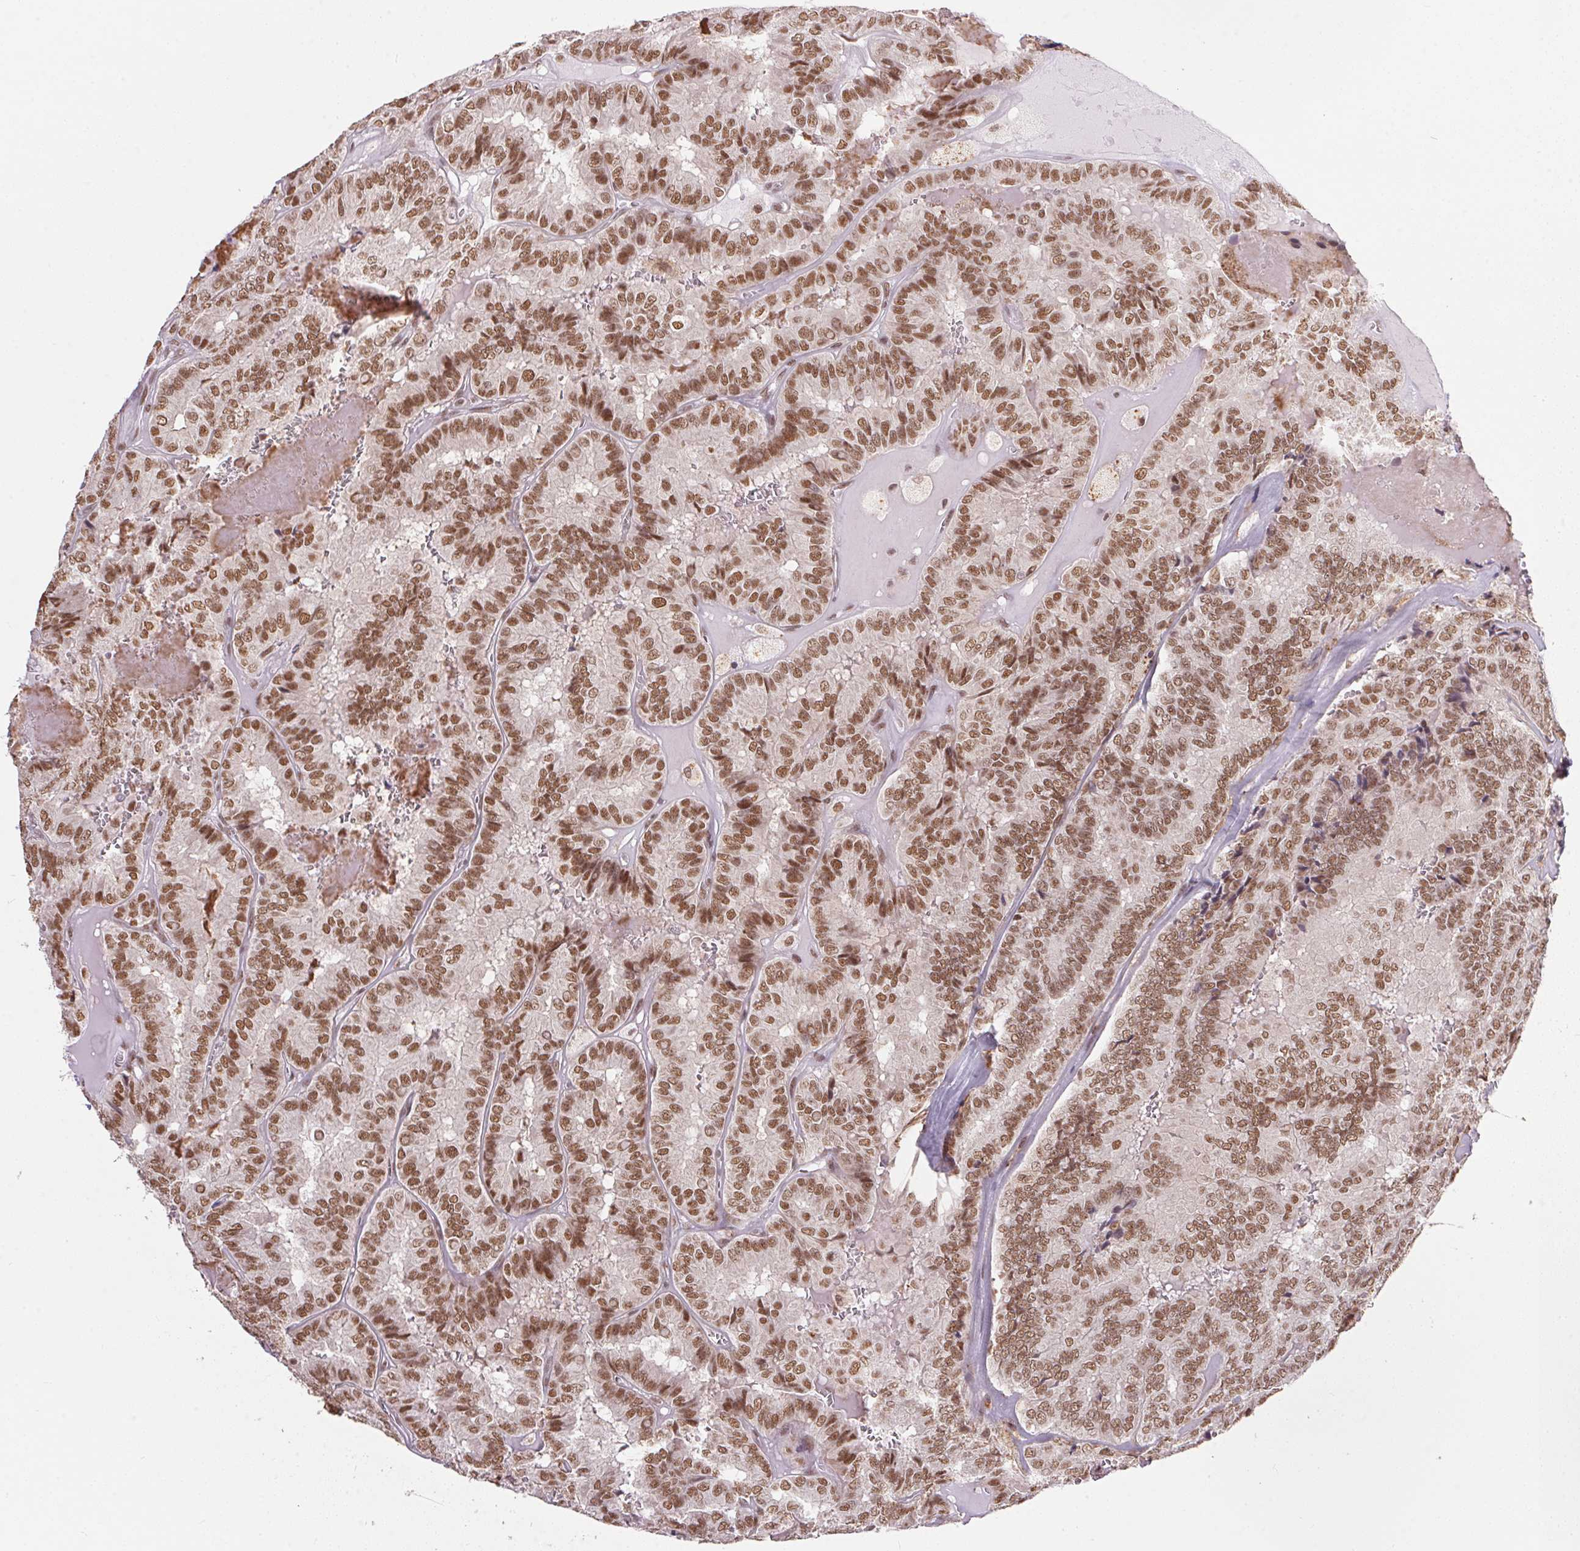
{"staining": {"intensity": "moderate", "quantity": ">75%", "location": "nuclear"}, "tissue": "thyroid cancer", "cell_type": "Tumor cells", "image_type": "cancer", "snomed": [{"axis": "morphology", "description": "Papillary adenocarcinoma, NOS"}, {"axis": "topography", "description": "Thyroid gland"}], "caption": "Tumor cells exhibit medium levels of moderate nuclear staining in about >75% of cells in human papillary adenocarcinoma (thyroid).", "gene": "NFE2L1", "patient": {"sex": "female", "age": 75}}